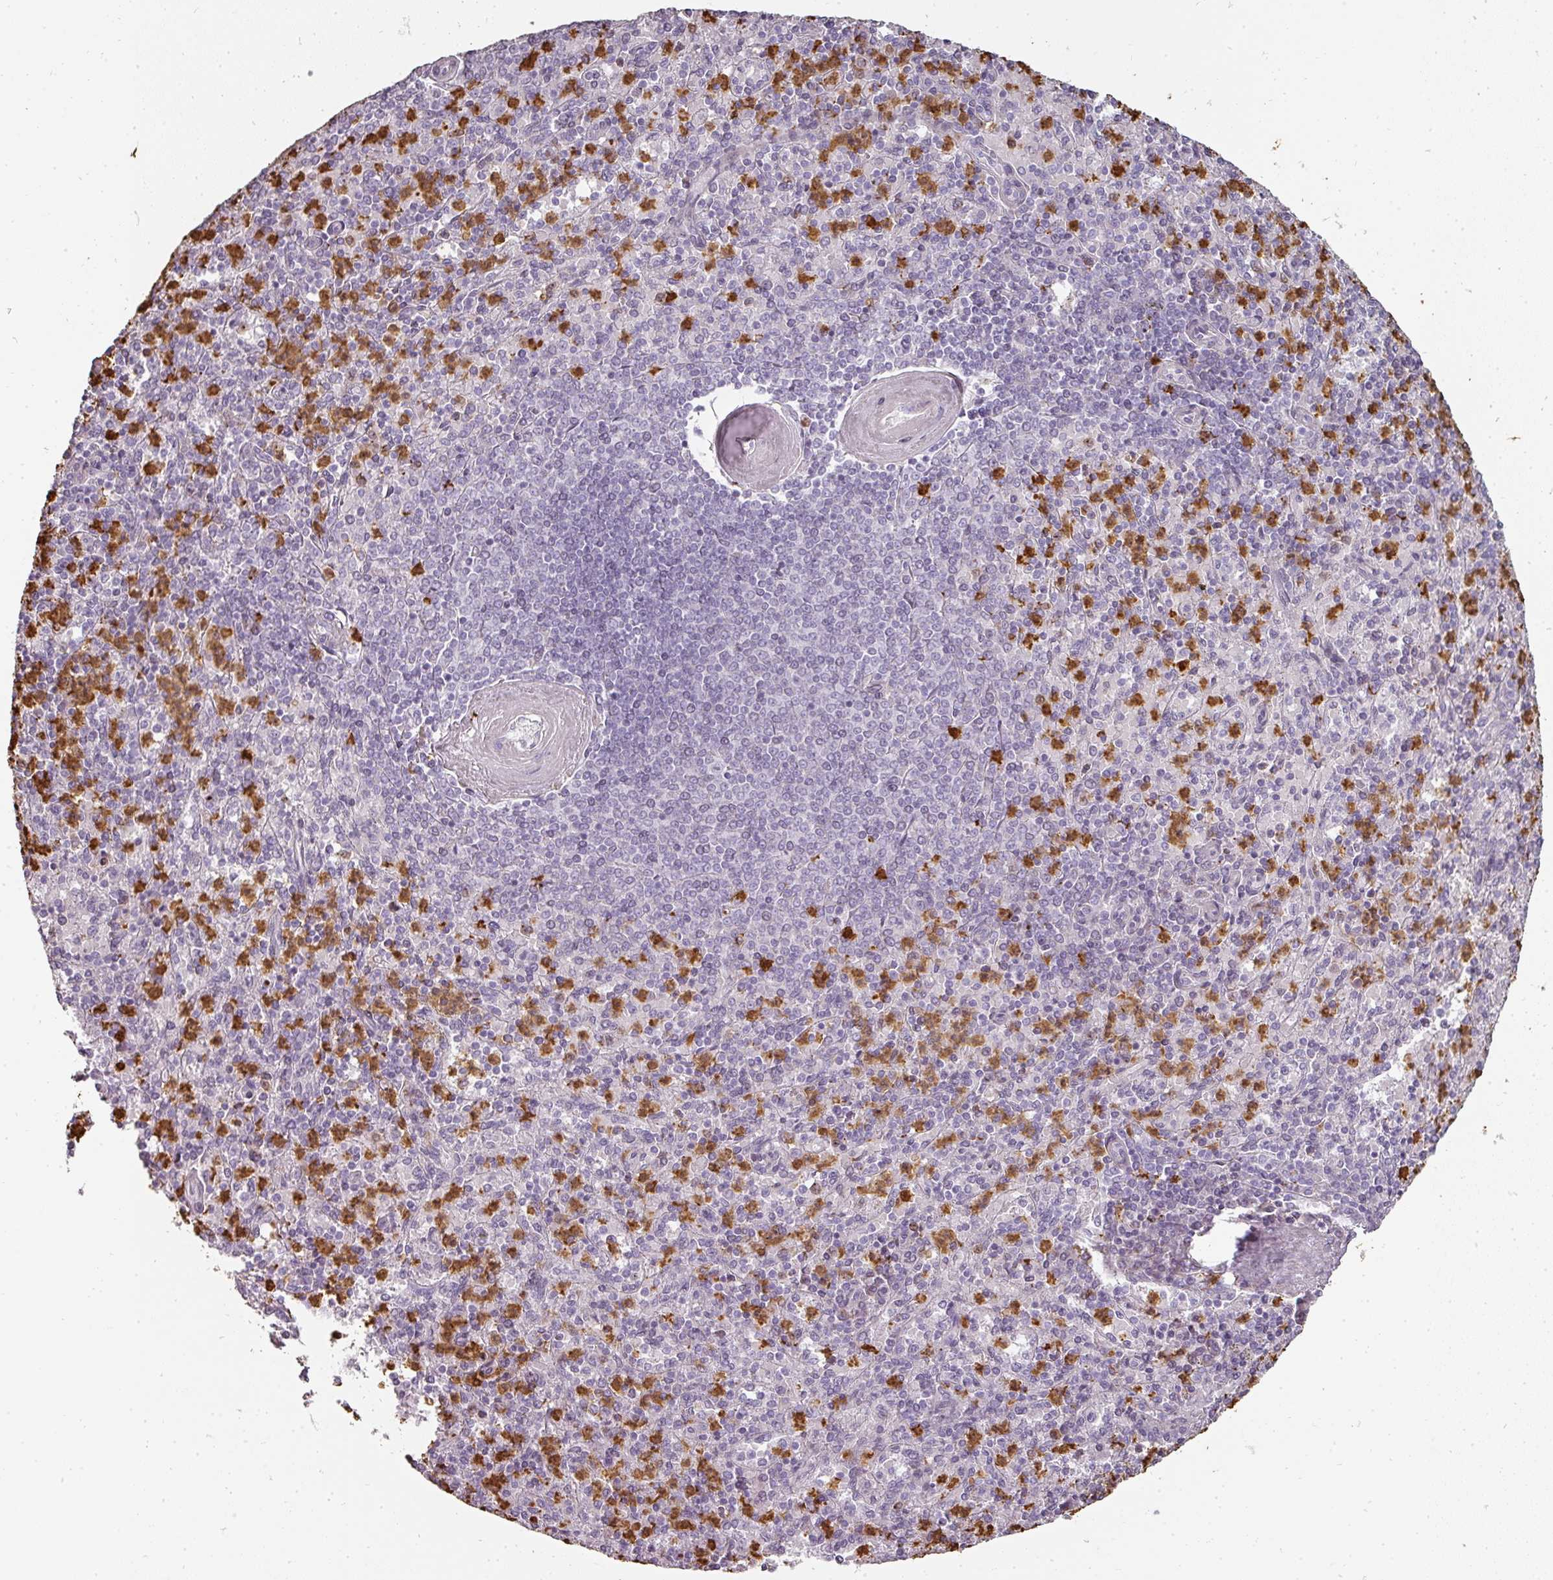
{"staining": {"intensity": "strong", "quantity": "25%-75%", "location": "cytoplasmic/membranous"}, "tissue": "spleen", "cell_type": "Cells in red pulp", "image_type": "normal", "snomed": [{"axis": "morphology", "description": "Normal tissue, NOS"}, {"axis": "topography", "description": "Spleen"}], "caption": "Strong cytoplasmic/membranous protein staining is seen in approximately 25%-75% of cells in red pulp in spleen.", "gene": "BIK", "patient": {"sex": "male", "age": 82}}